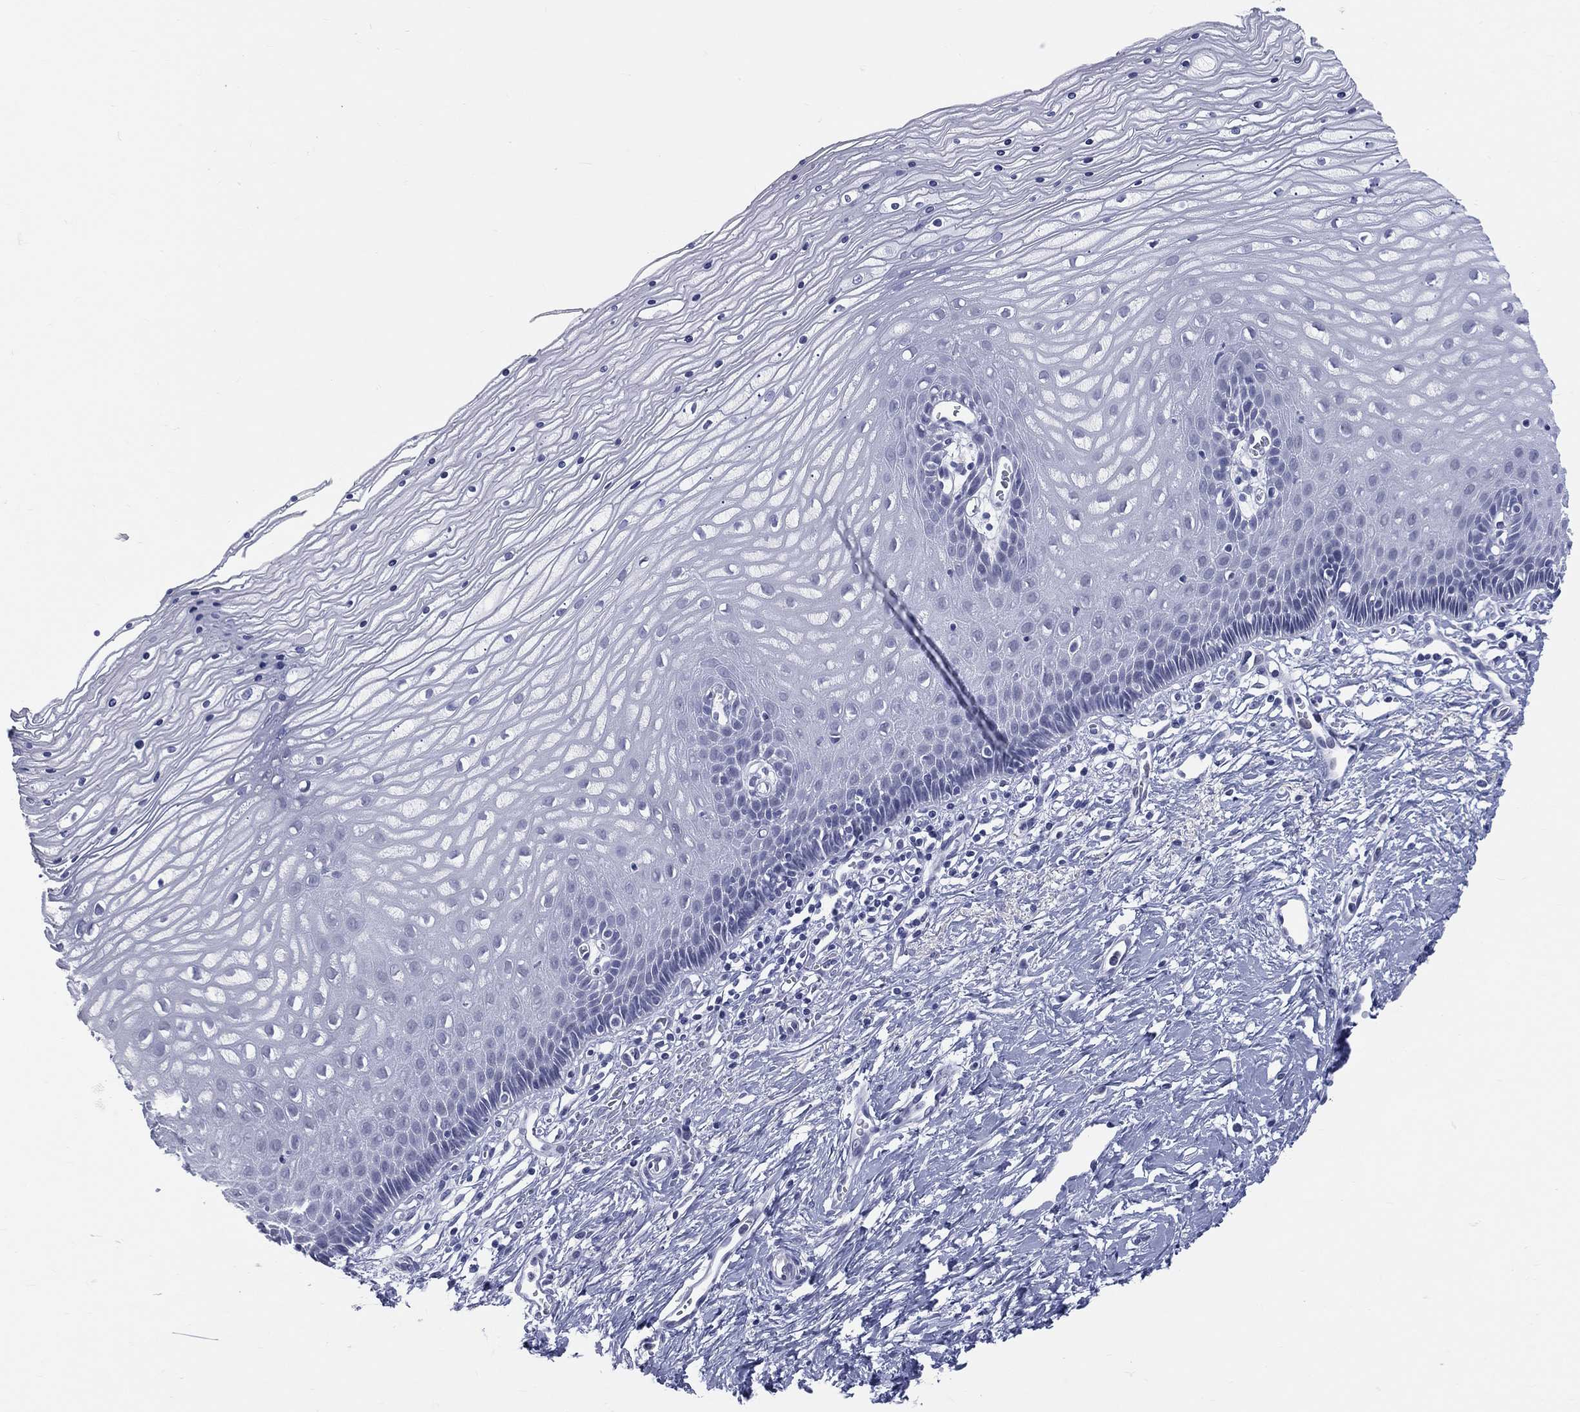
{"staining": {"intensity": "negative", "quantity": "none", "location": "none"}, "tissue": "cervix", "cell_type": "Glandular cells", "image_type": "normal", "snomed": [{"axis": "morphology", "description": "Normal tissue, NOS"}, {"axis": "topography", "description": "Cervix"}], "caption": "There is no significant expression in glandular cells of cervix. (DAB (3,3'-diaminobenzidine) immunohistochemistry (IHC), high magnification).", "gene": "MLLT10", "patient": {"sex": "female", "age": 35}}